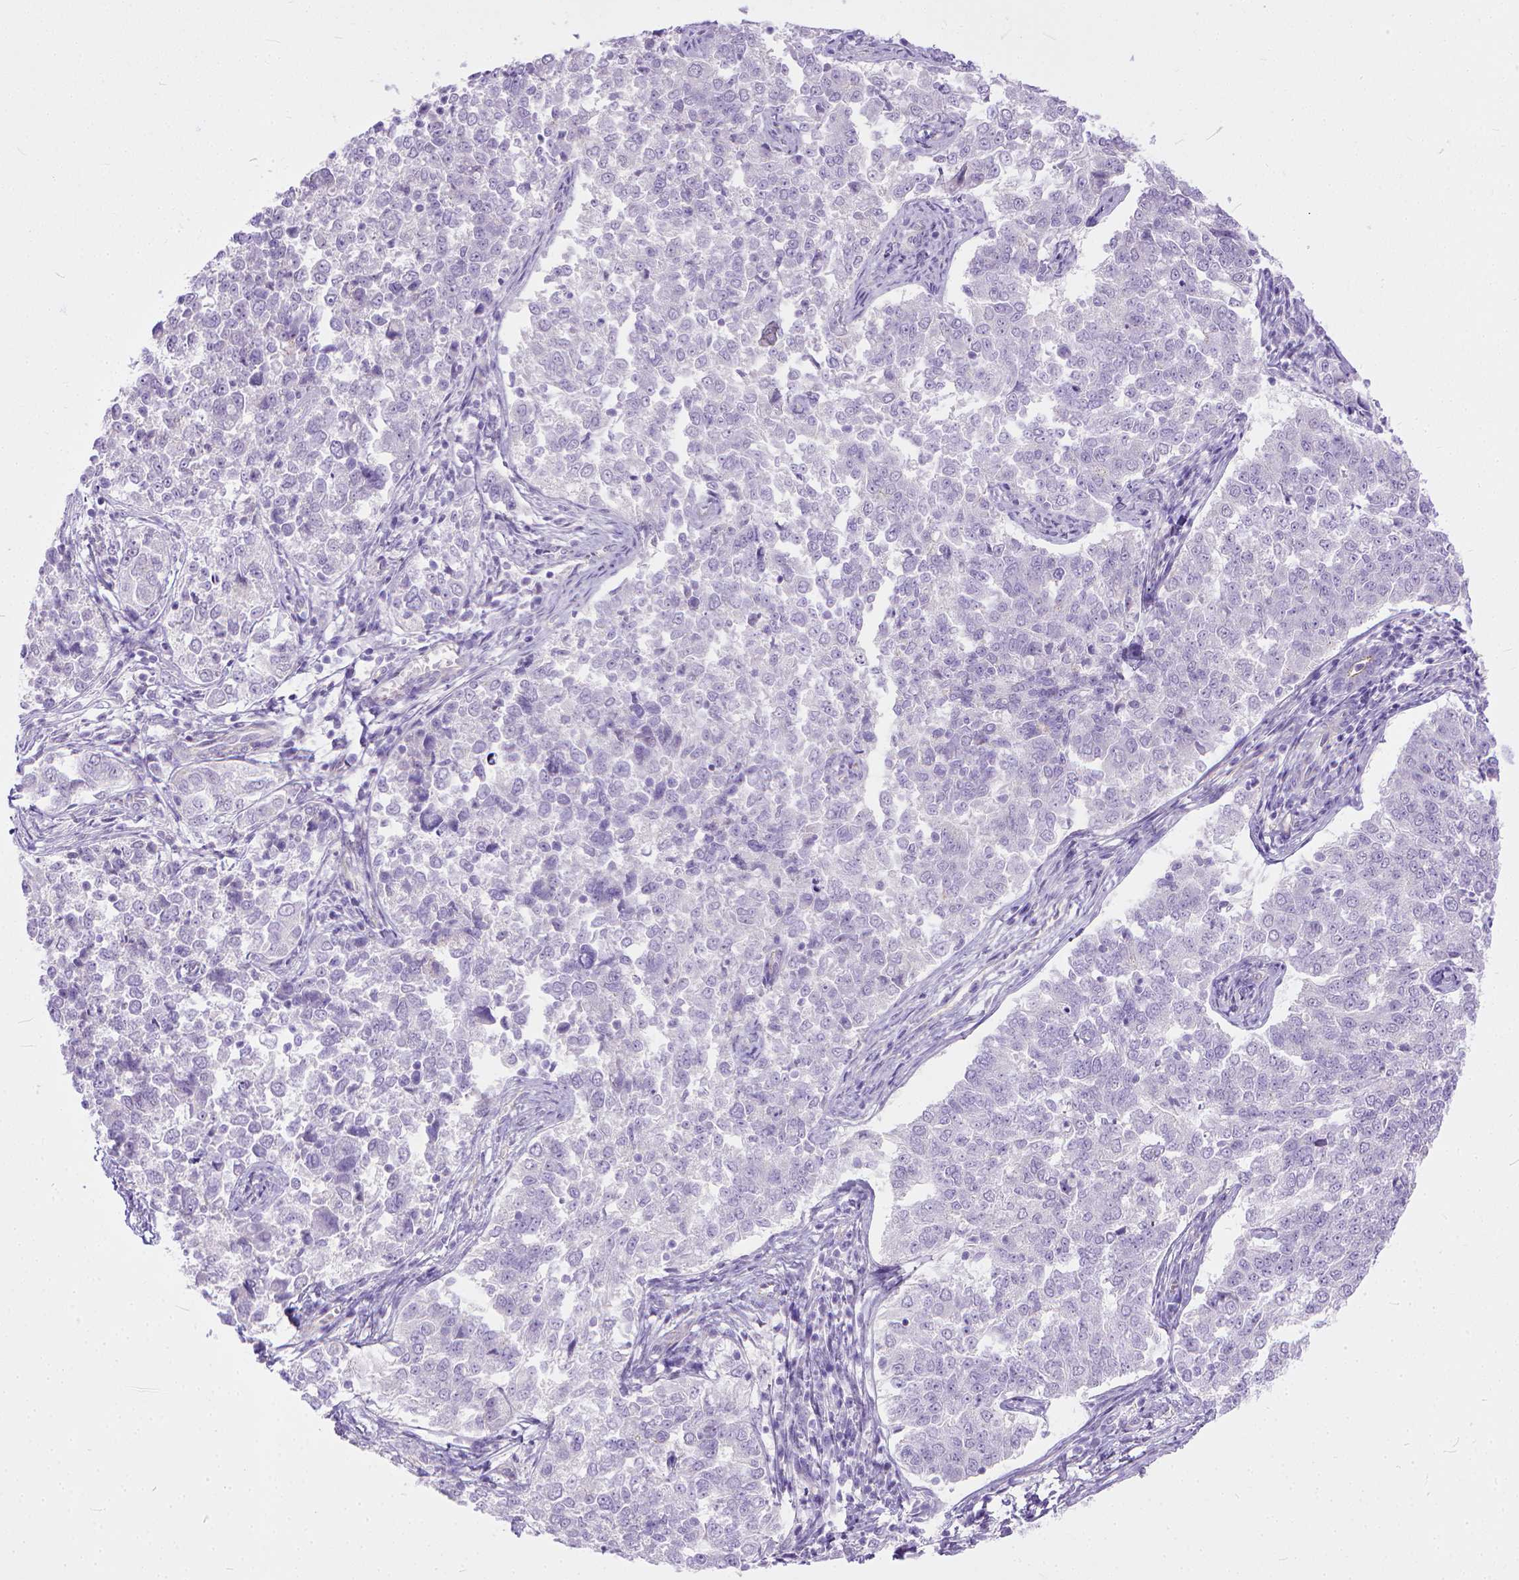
{"staining": {"intensity": "negative", "quantity": "none", "location": "none"}, "tissue": "endometrial cancer", "cell_type": "Tumor cells", "image_type": "cancer", "snomed": [{"axis": "morphology", "description": "Adenocarcinoma, NOS"}, {"axis": "topography", "description": "Endometrium"}], "caption": "An IHC image of endometrial adenocarcinoma is shown. There is no staining in tumor cells of endometrial adenocarcinoma.", "gene": "ADGRF1", "patient": {"sex": "female", "age": 43}}